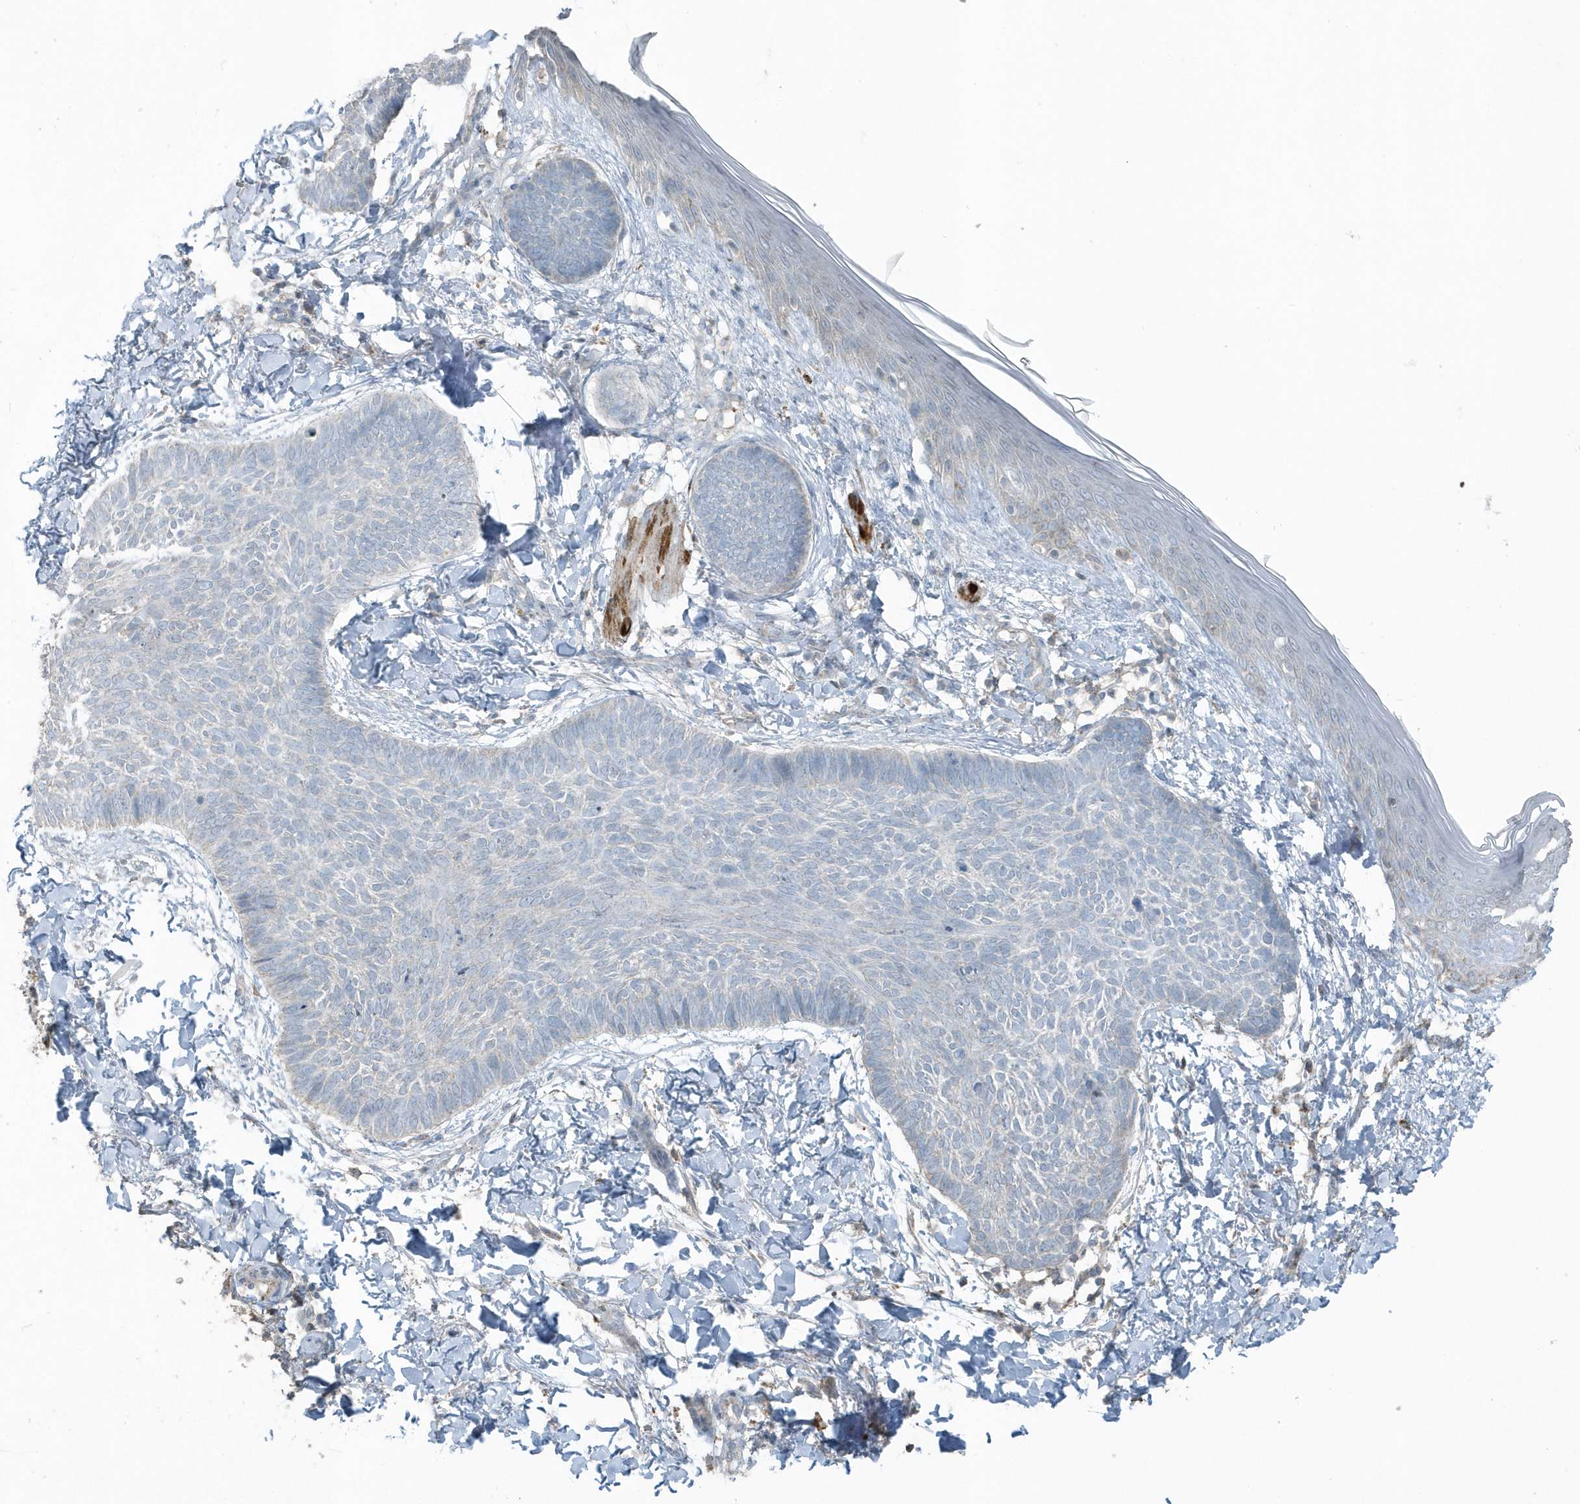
{"staining": {"intensity": "negative", "quantity": "none", "location": "none"}, "tissue": "skin cancer", "cell_type": "Tumor cells", "image_type": "cancer", "snomed": [{"axis": "morphology", "description": "Normal tissue, NOS"}, {"axis": "morphology", "description": "Basal cell carcinoma"}, {"axis": "topography", "description": "Skin"}], "caption": "High magnification brightfield microscopy of basal cell carcinoma (skin) stained with DAB (3,3'-diaminobenzidine) (brown) and counterstained with hematoxylin (blue): tumor cells show no significant positivity.", "gene": "ACTC1", "patient": {"sex": "male", "age": 50}}